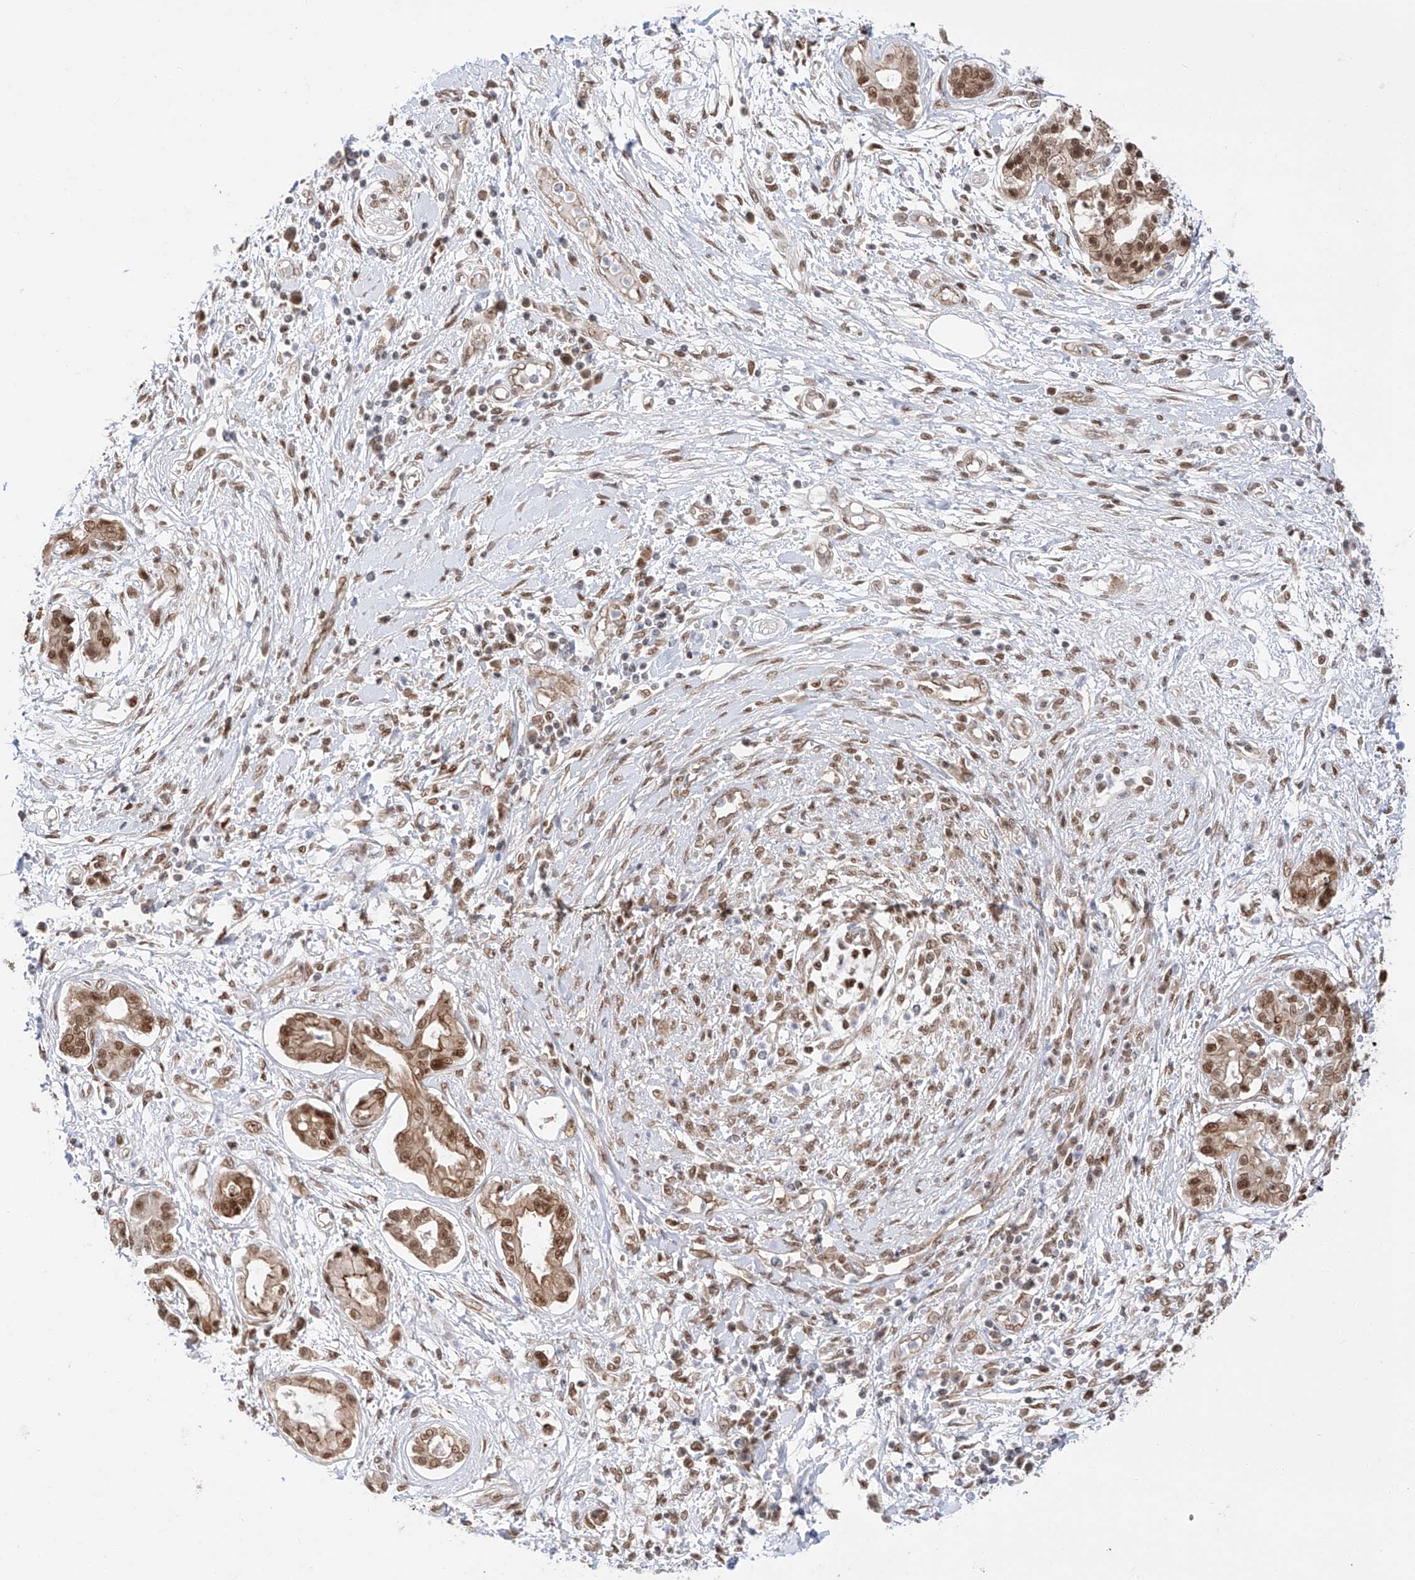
{"staining": {"intensity": "moderate", "quantity": ">75%", "location": "cytoplasmic/membranous,nuclear"}, "tissue": "pancreatic cancer", "cell_type": "Tumor cells", "image_type": "cancer", "snomed": [{"axis": "morphology", "description": "Adenocarcinoma, NOS"}, {"axis": "topography", "description": "Pancreas"}], "caption": "The micrograph displays staining of pancreatic cancer, revealing moderate cytoplasmic/membranous and nuclear protein staining (brown color) within tumor cells.", "gene": "POGK", "patient": {"sex": "female", "age": 56}}